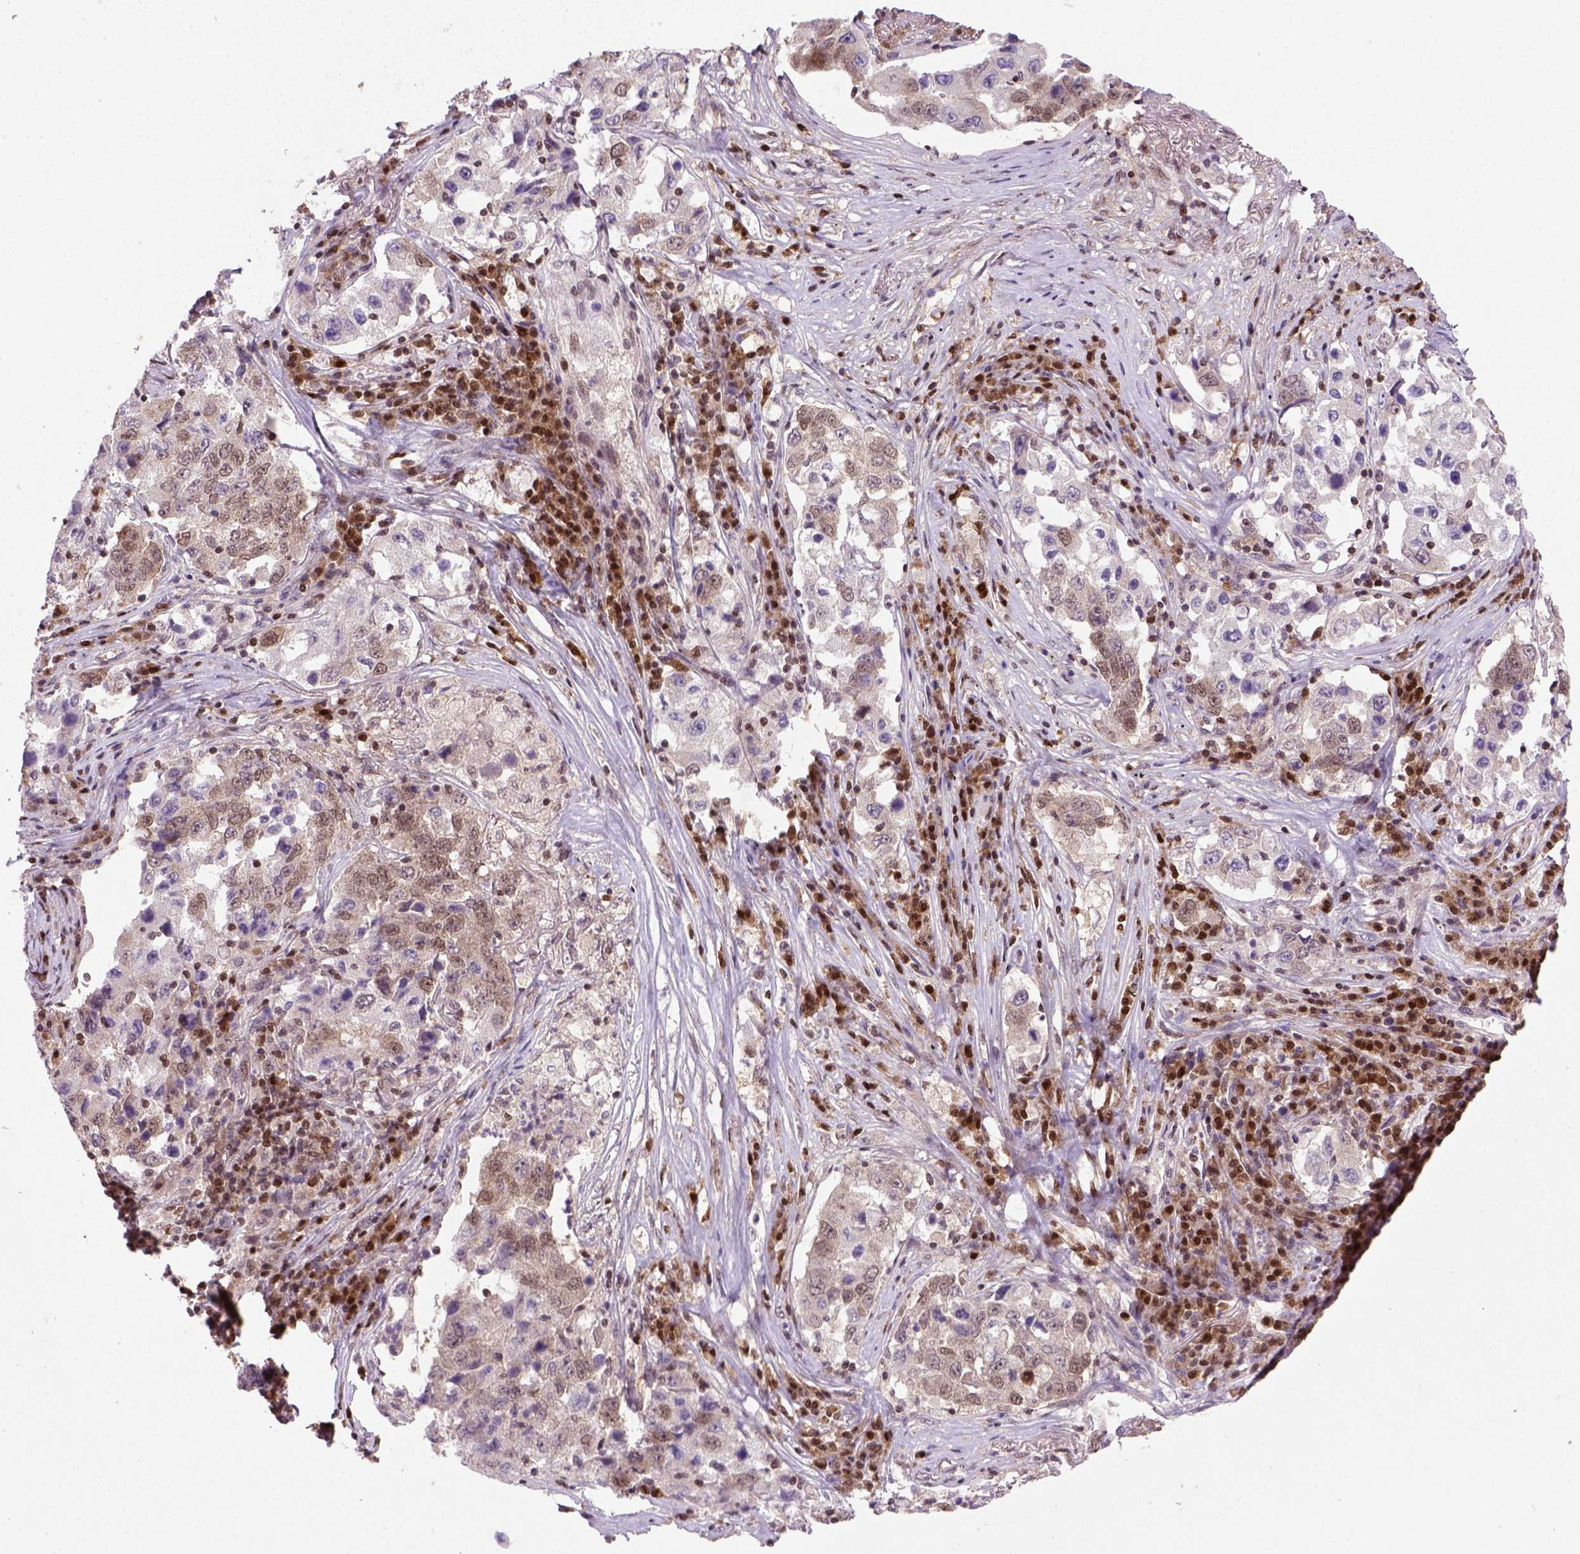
{"staining": {"intensity": "weak", "quantity": ">75%", "location": "nuclear"}, "tissue": "lung cancer", "cell_type": "Tumor cells", "image_type": "cancer", "snomed": [{"axis": "morphology", "description": "Adenocarcinoma, NOS"}, {"axis": "topography", "description": "Lung"}], "caption": "A micrograph showing weak nuclear positivity in about >75% of tumor cells in lung adenocarcinoma, as visualized by brown immunohistochemical staining.", "gene": "MGMT", "patient": {"sex": "male", "age": 73}}